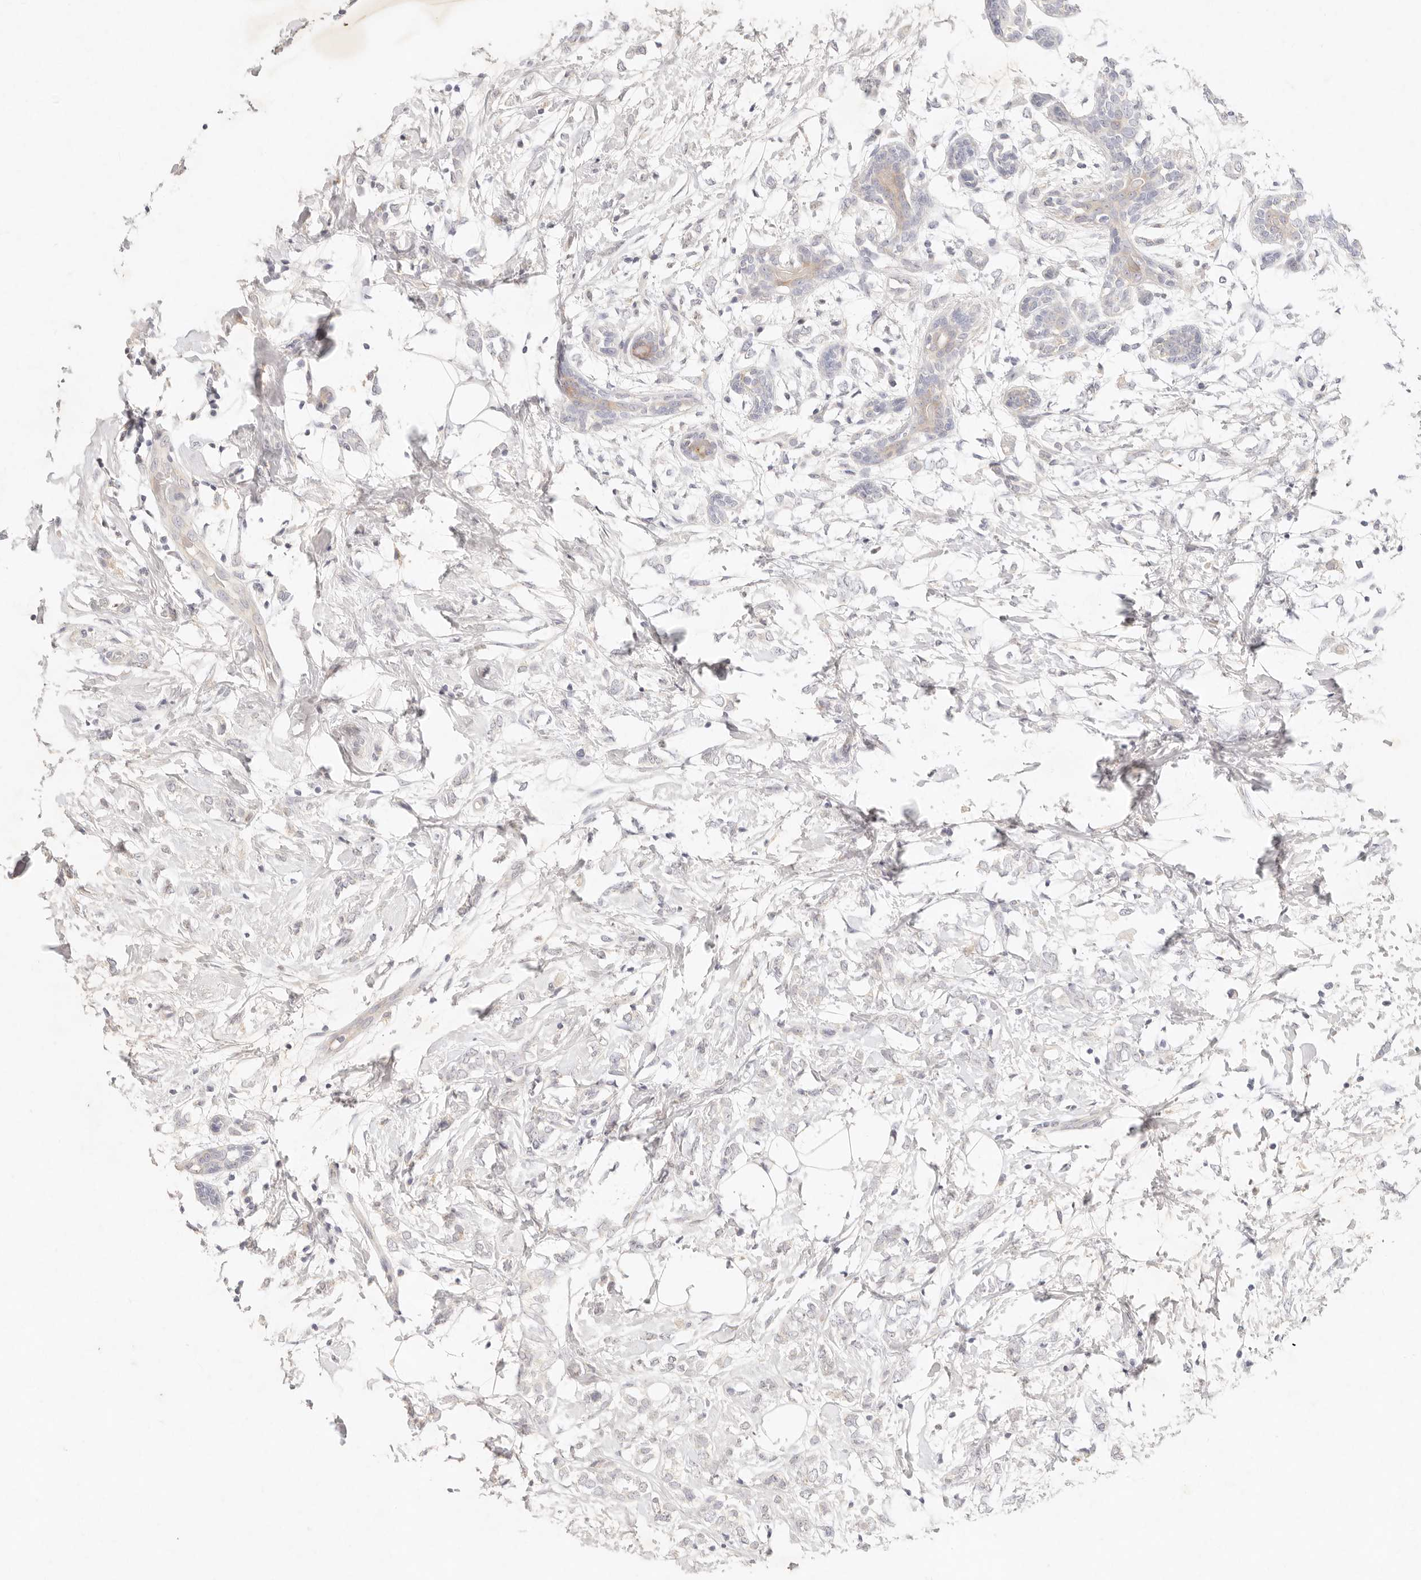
{"staining": {"intensity": "negative", "quantity": "none", "location": "none"}, "tissue": "breast cancer", "cell_type": "Tumor cells", "image_type": "cancer", "snomed": [{"axis": "morphology", "description": "Normal tissue, NOS"}, {"axis": "morphology", "description": "Lobular carcinoma"}, {"axis": "topography", "description": "Breast"}], "caption": "This is an immunohistochemistry photomicrograph of breast cancer. There is no staining in tumor cells.", "gene": "GPR84", "patient": {"sex": "female", "age": 47}}